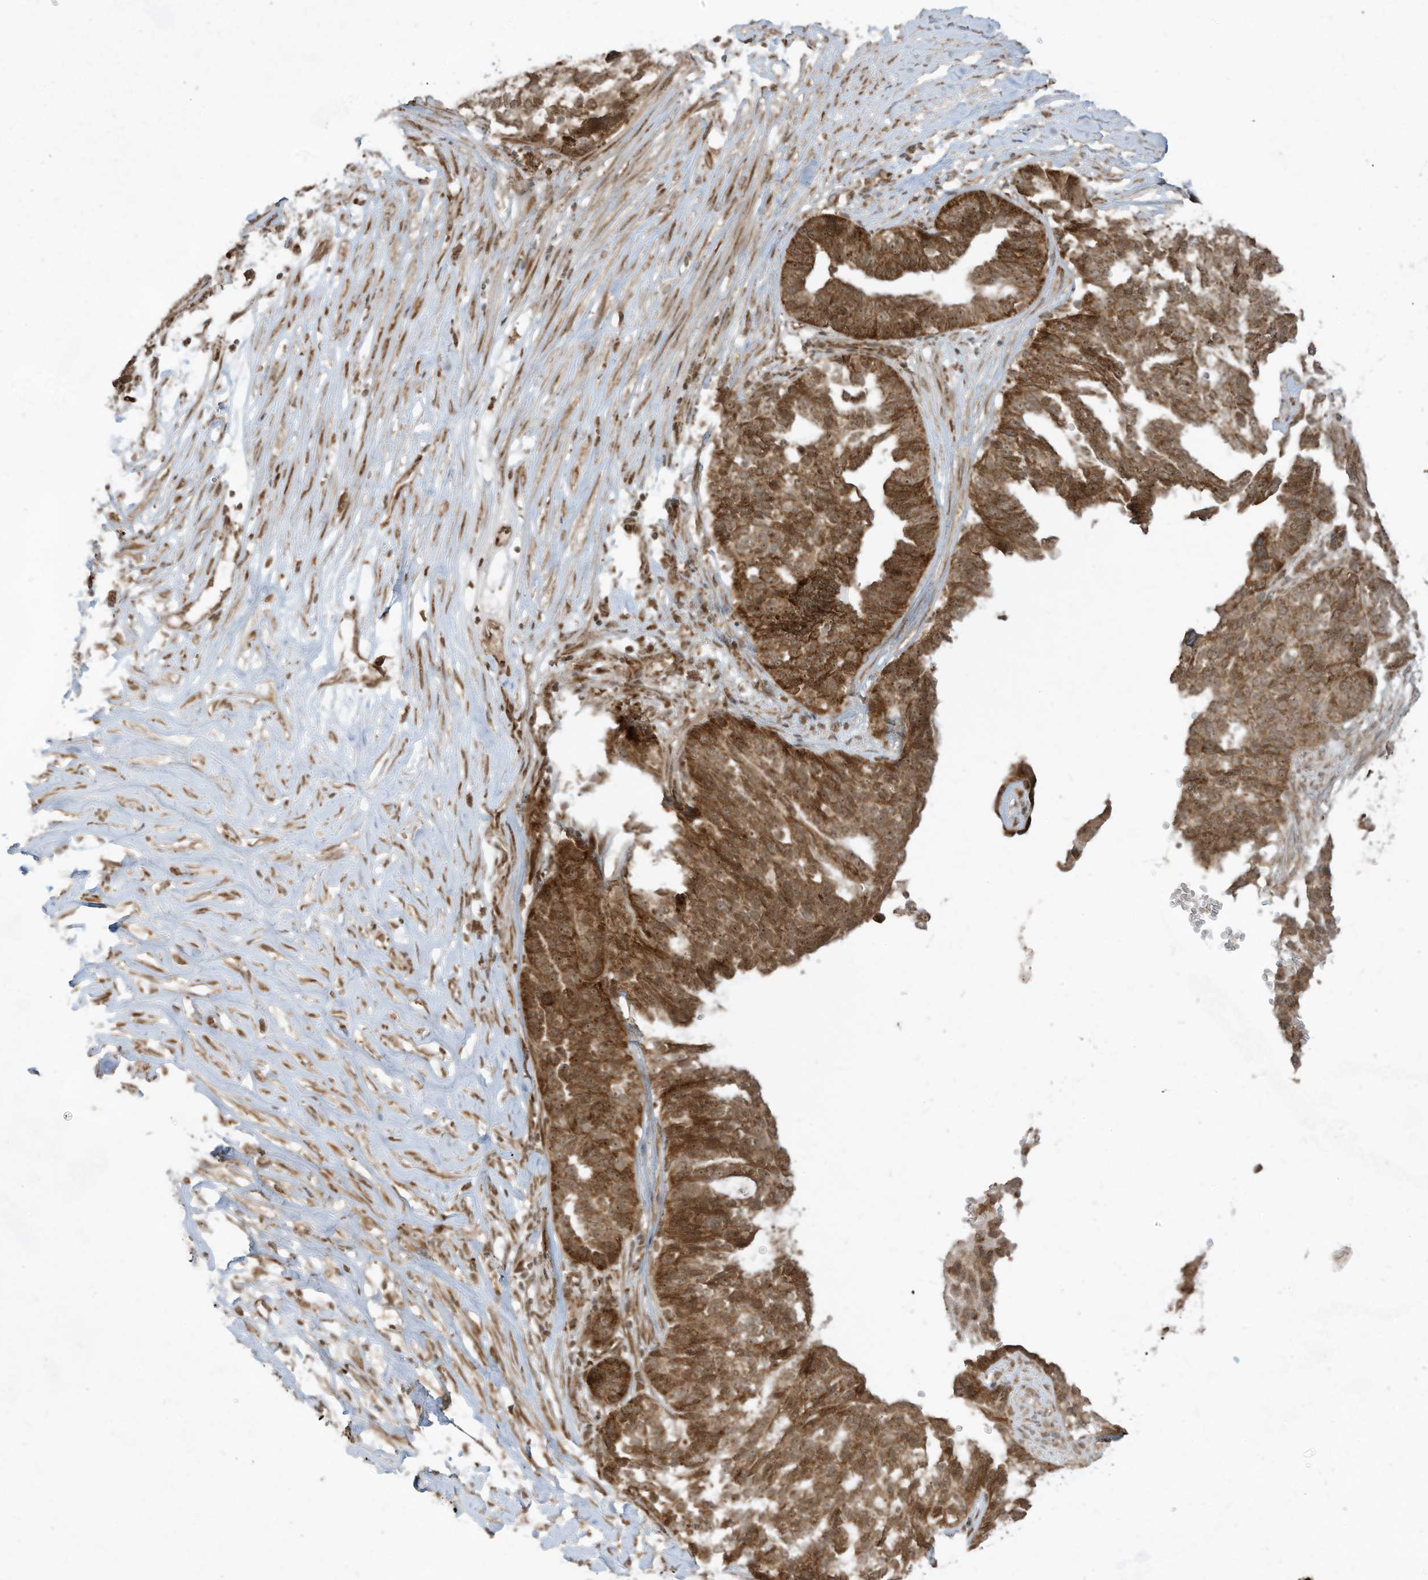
{"staining": {"intensity": "moderate", "quantity": ">75%", "location": "cytoplasmic/membranous"}, "tissue": "ovarian cancer", "cell_type": "Tumor cells", "image_type": "cancer", "snomed": [{"axis": "morphology", "description": "Cystadenocarcinoma, serous, NOS"}, {"axis": "topography", "description": "Ovary"}], "caption": "Protein staining by IHC demonstrates moderate cytoplasmic/membranous staining in approximately >75% of tumor cells in ovarian cancer (serous cystadenocarcinoma). (brown staining indicates protein expression, while blue staining denotes nuclei).", "gene": "TRIM67", "patient": {"sex": "female", "age": 59}}